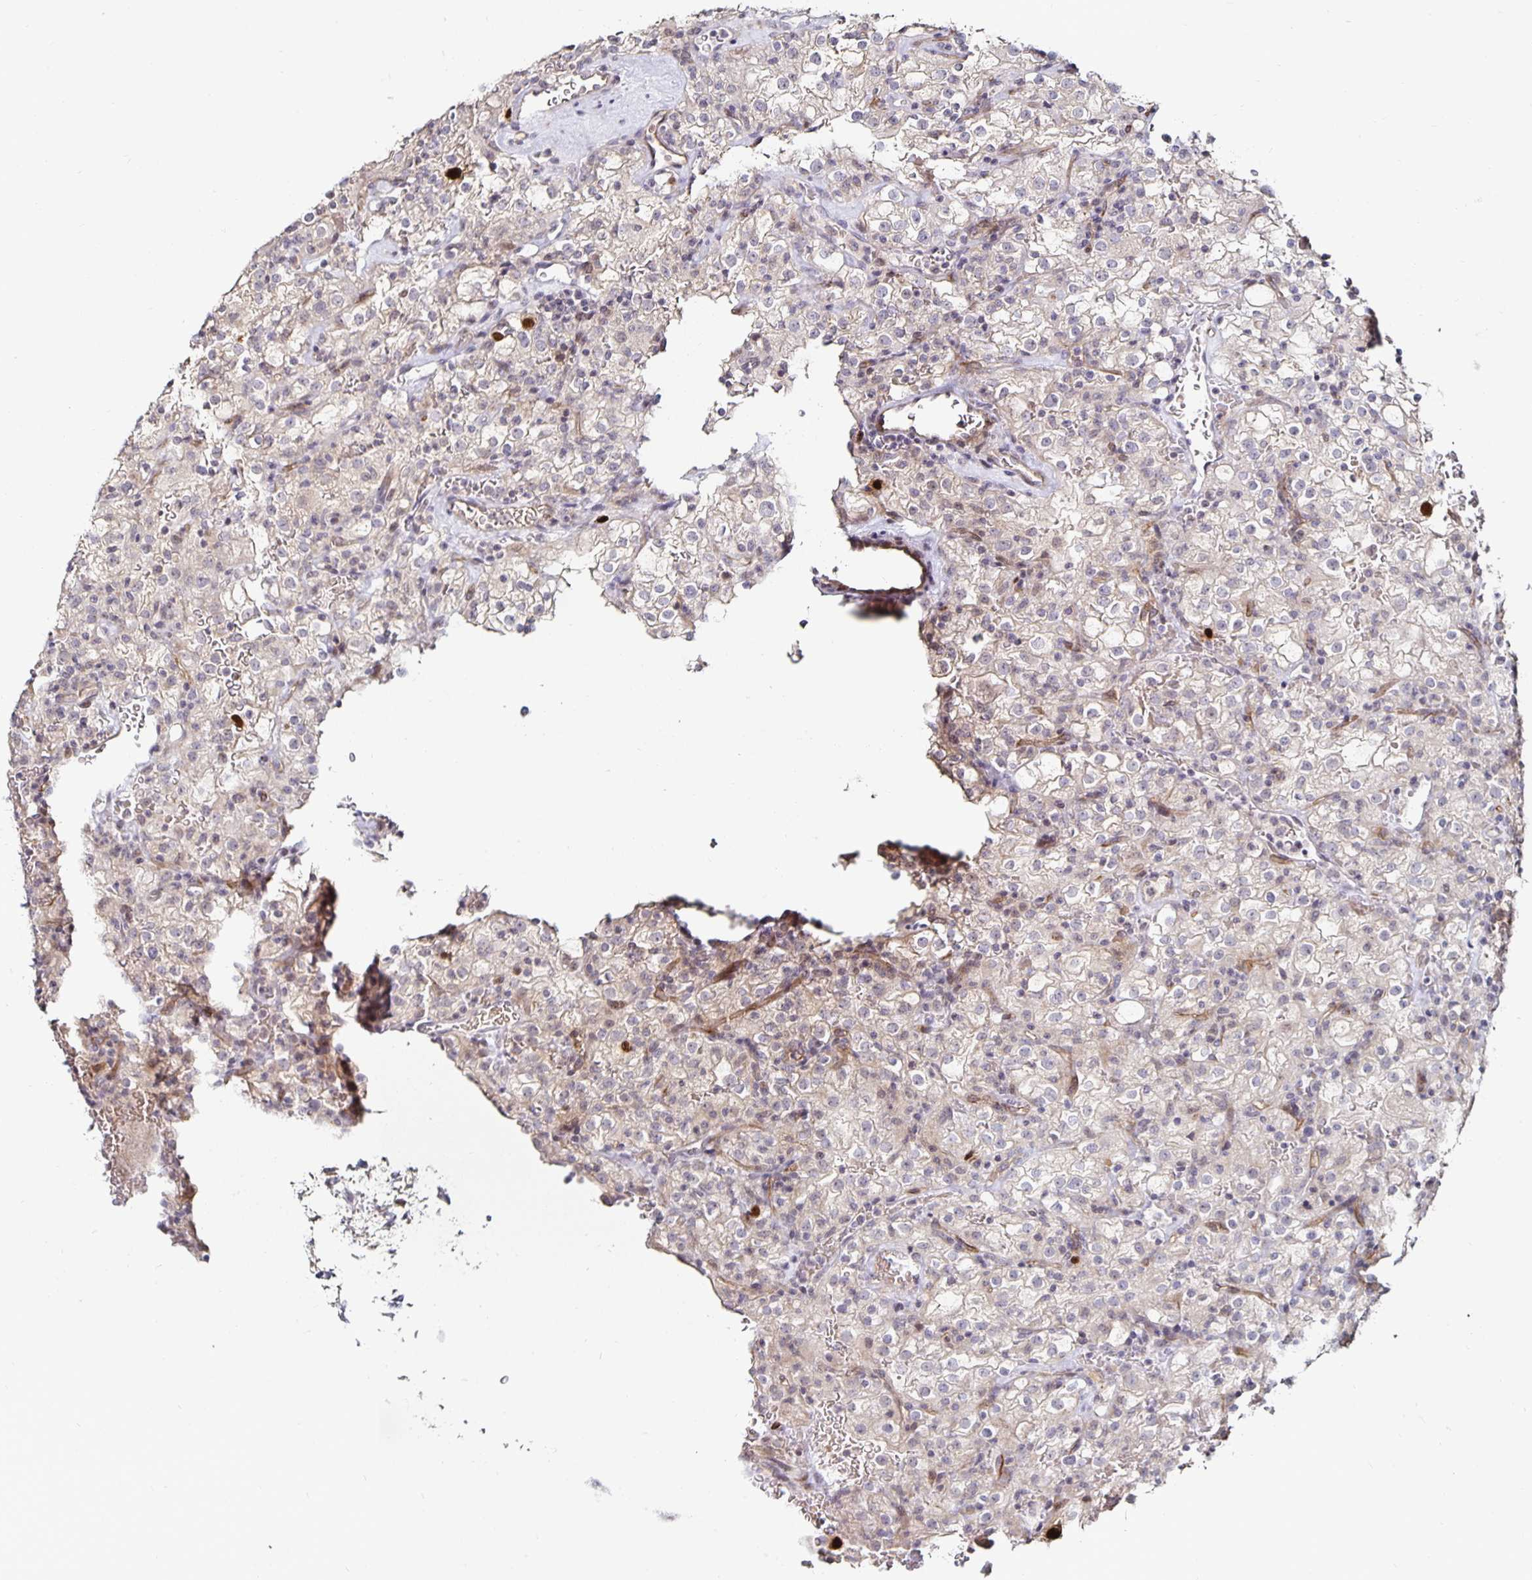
{"staining": {"intensity": "weak", "quantity": "<25%", "location": "cytoplasmic/membranous"}, "tissue": "renal cancer", "cell_type": "Tumor cells", "image_type": "cancer", "snomed": [{"axis": "morphology", "description": "Adenocarcinoma, NOS"}, {"axis": "topography", "description": "Kidney"}], "caption": "Histopathology image shows no significant protein expression in tumor cells of adenocarcinoma (renal).", "gene": "ANLN", "patient": {"sex": "female", "age": 74}}